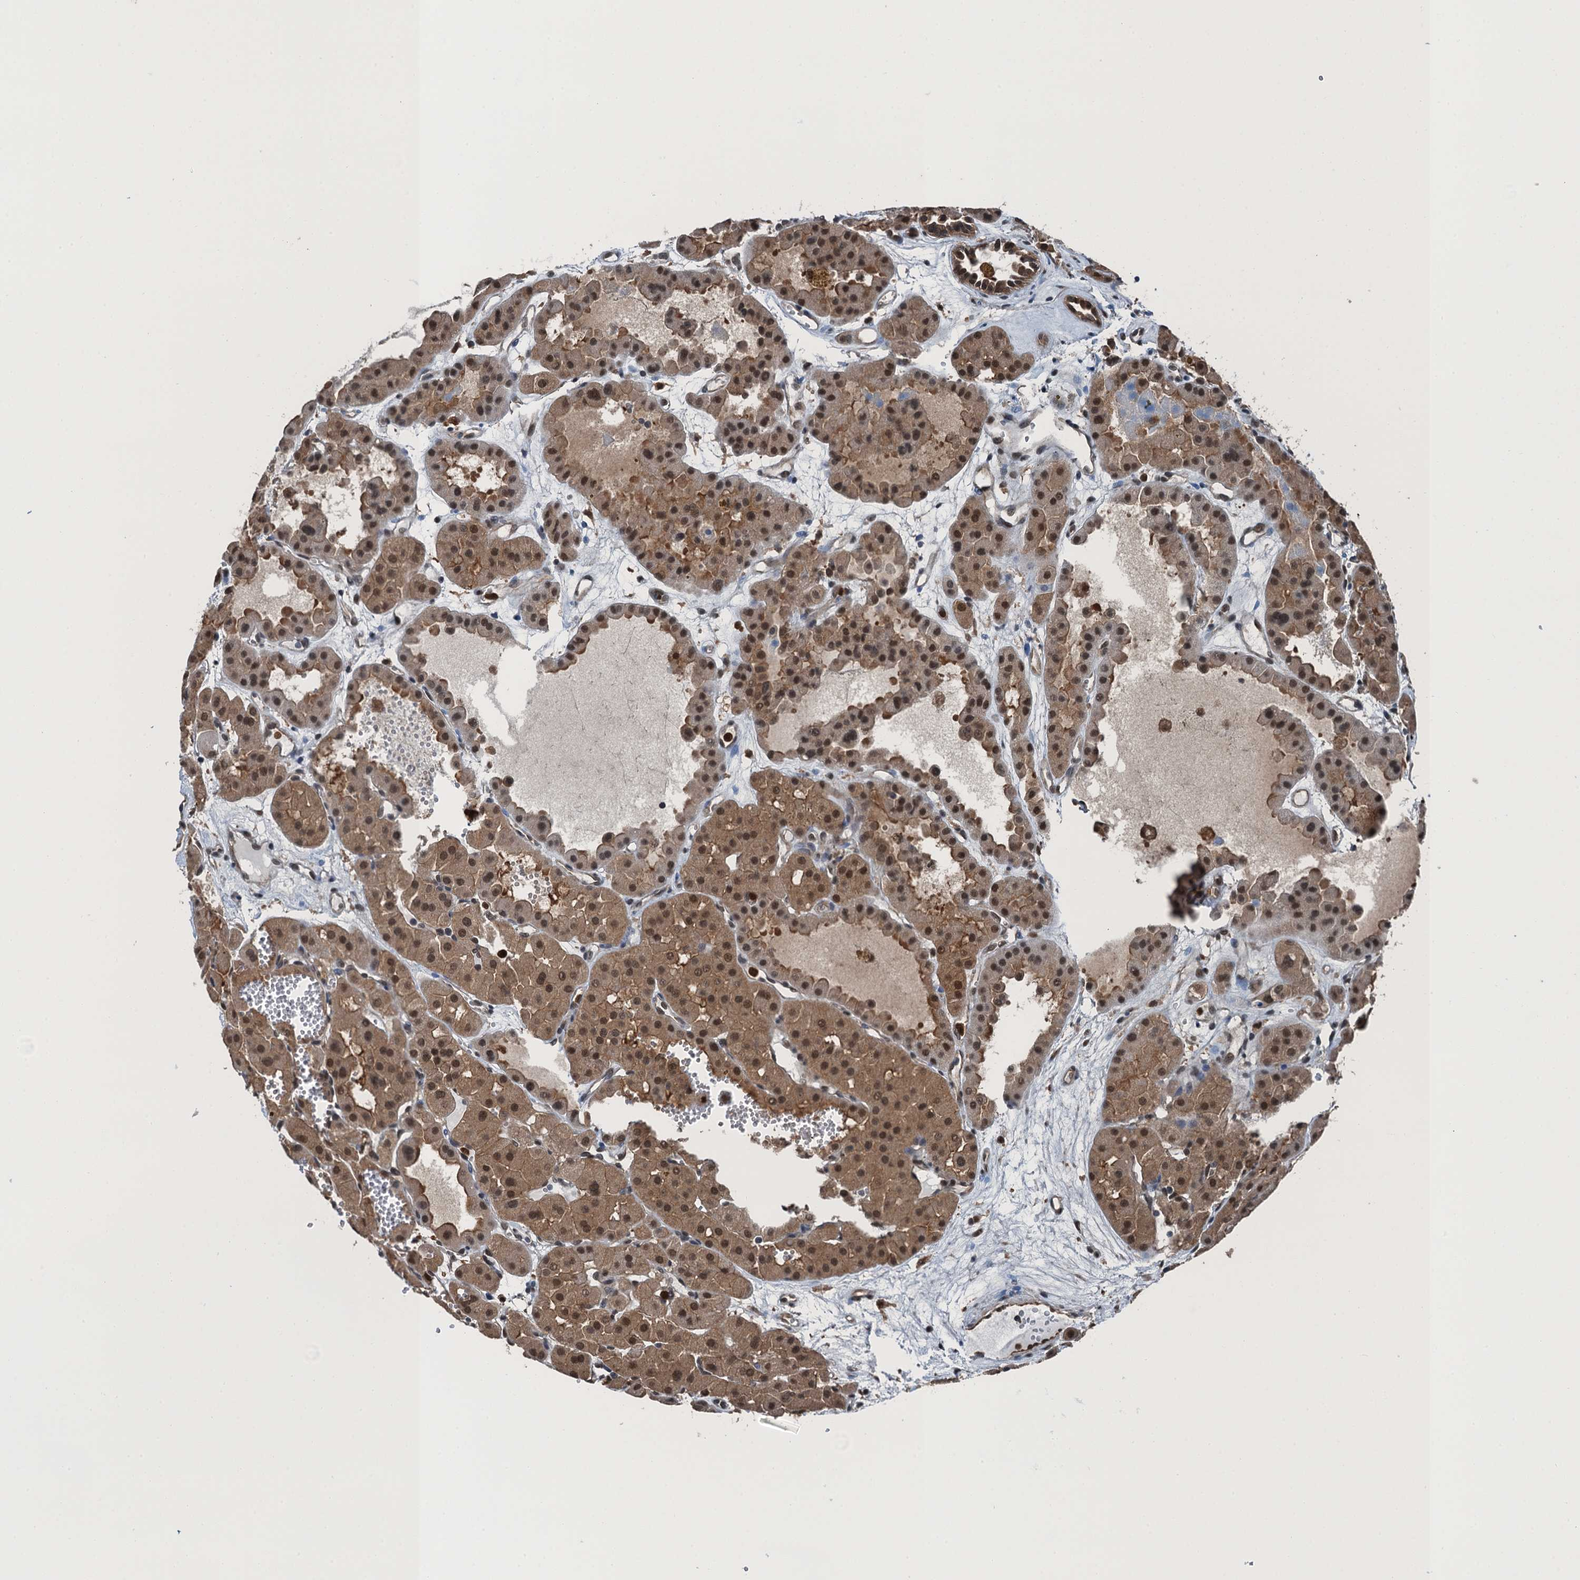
{"staining": {"intensity": "moderate", "quantity": ">75%", "location": "cytoplasmic/membranous,nuclear"}, "tissue": "renal cancer", "cell_type": "Tumor cells", "image_type": "cancer", "snomed": [{"axis": "morphology", "description": "Carcinoma, NOS"}, {"axis": "topography", "description": "Kidney"}], "caption": "Human renal cancer (carcinoma) stained with a brown dye shows moderate cytoplasmic/membranous and nuclear positive staining in about >75% of tumor cells.", "gene": "RNH1", "patient": {"sex": "female", "age": 75}}